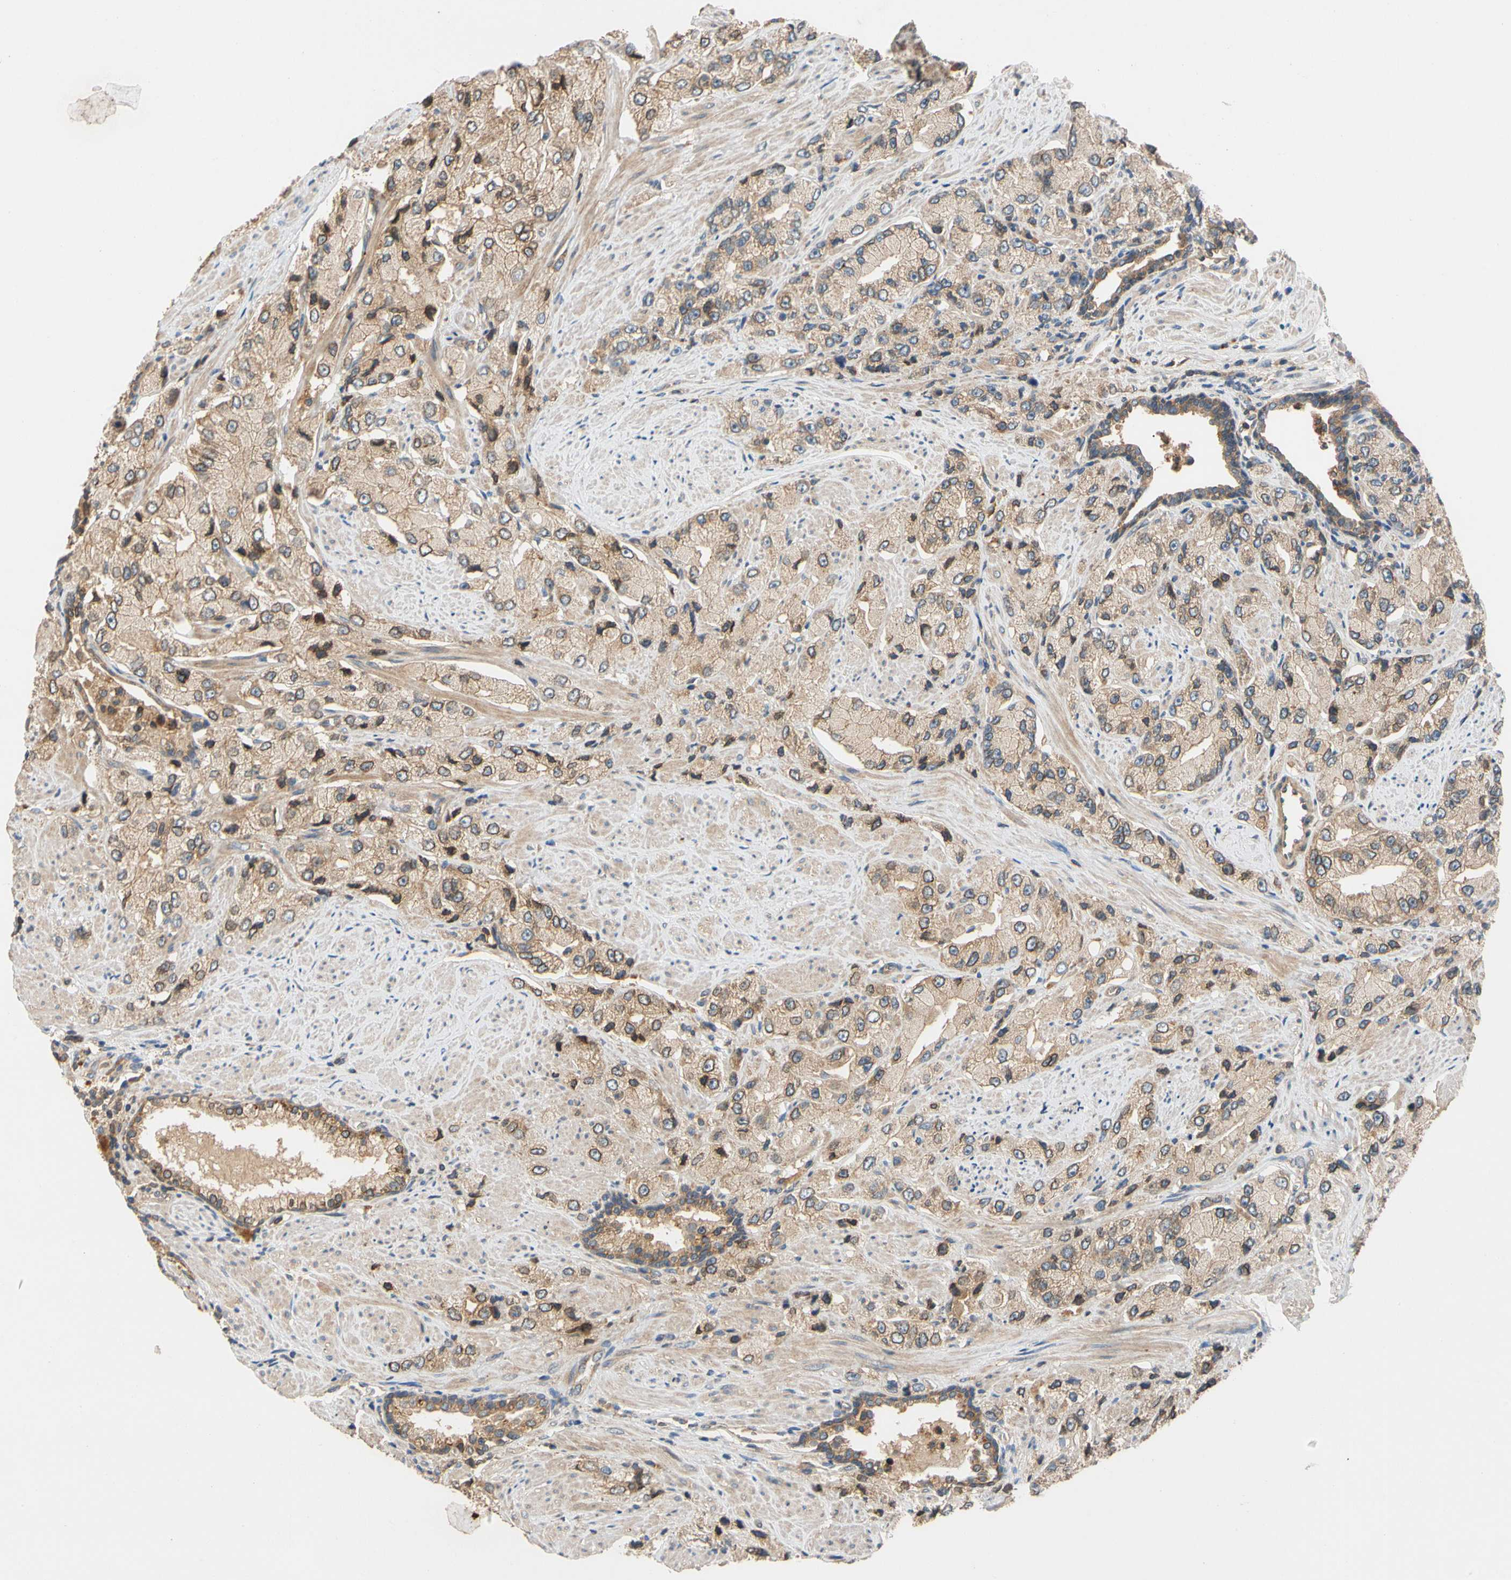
{"staining": {"intensity": "weak", "quantity": "25%-75%", "location": "cytoplasmic/membranous"}, "tissue": "prostate cancer", "cell_type": "Tumor cells", "image_type": "cancer", "snomed": [{"axis": "morphology", "description": "Adenocarcinoma, High grade"}, {"axis": "topography", "description": "Prostate"}], "caption": "The histopathology image displays staining of prostate cancer, revealing weak cytoplasmic/membranous protein expression (brown color) within tumor cells. (DAB (3,3'-diaminobenzidine) IHC, brown staining for protein, blue staining for nuclei).", "gene": "USP46", "patient": {"sex": "male", "age": 58}}